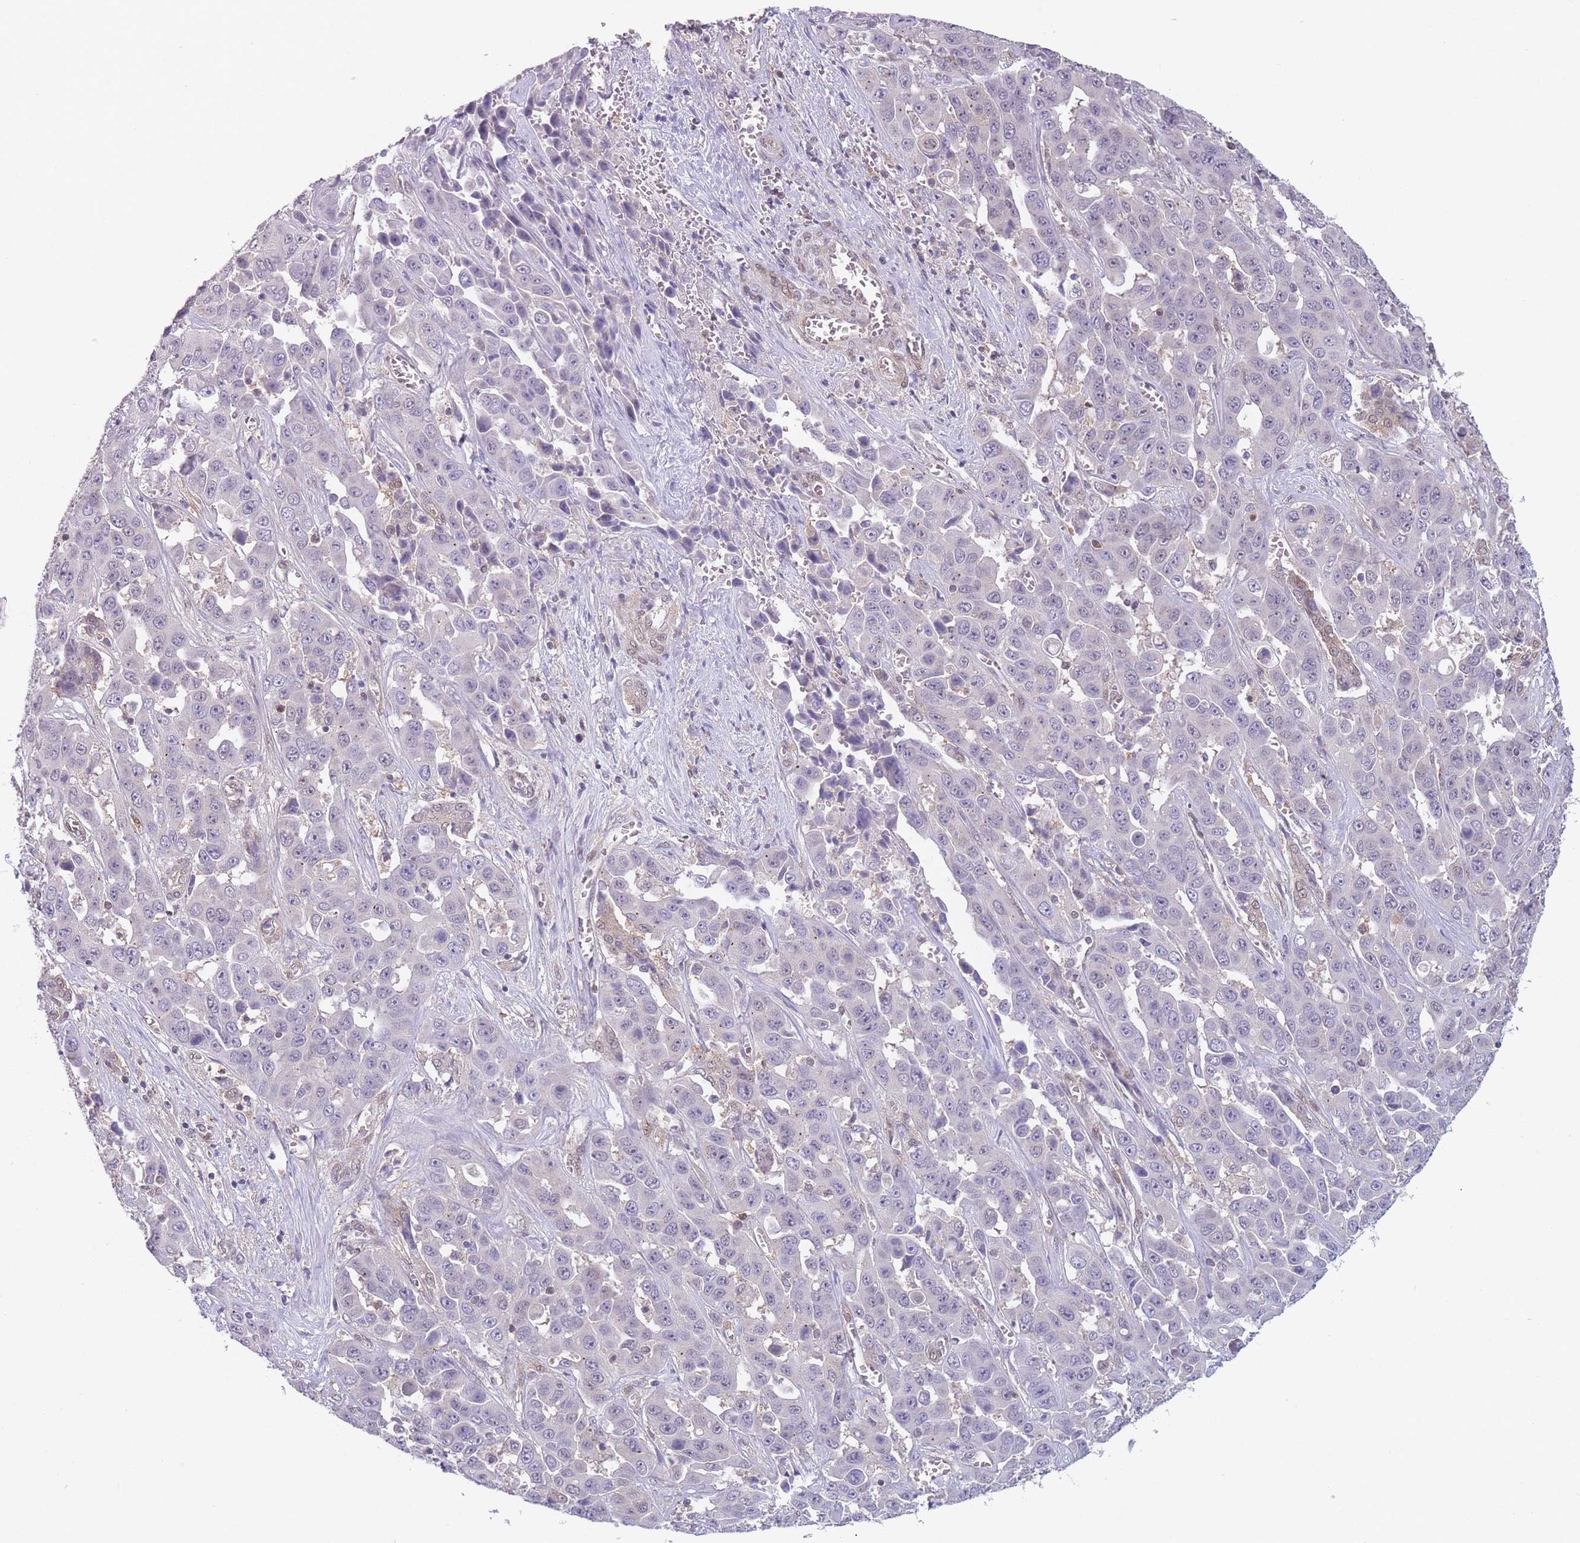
{"staining": {"intensity": "negative", "quantity": "none", "location": "none"}, "tissue": "liver cancer", "cell_type": "Tumor cells", "image_type": "cancer", "snomed": [{"axis": "morphology", "description": "Cholangiocarcinoma"}, {"axis": "topography", "description": "Liver"}], "caption": "An immunohistochemistry (IHC) micrograph of liver cancer (cholangiocarcinoma) is shown. There is no staining in tumor cells of liver cancer (cholangiocarcinoma). (DAB (3,3'-diaminobenzidine) immunohistochemistry with hematoxylin counter stain).", "gene": "MRI1", "patient": {"sex": "female", "age": 52}}